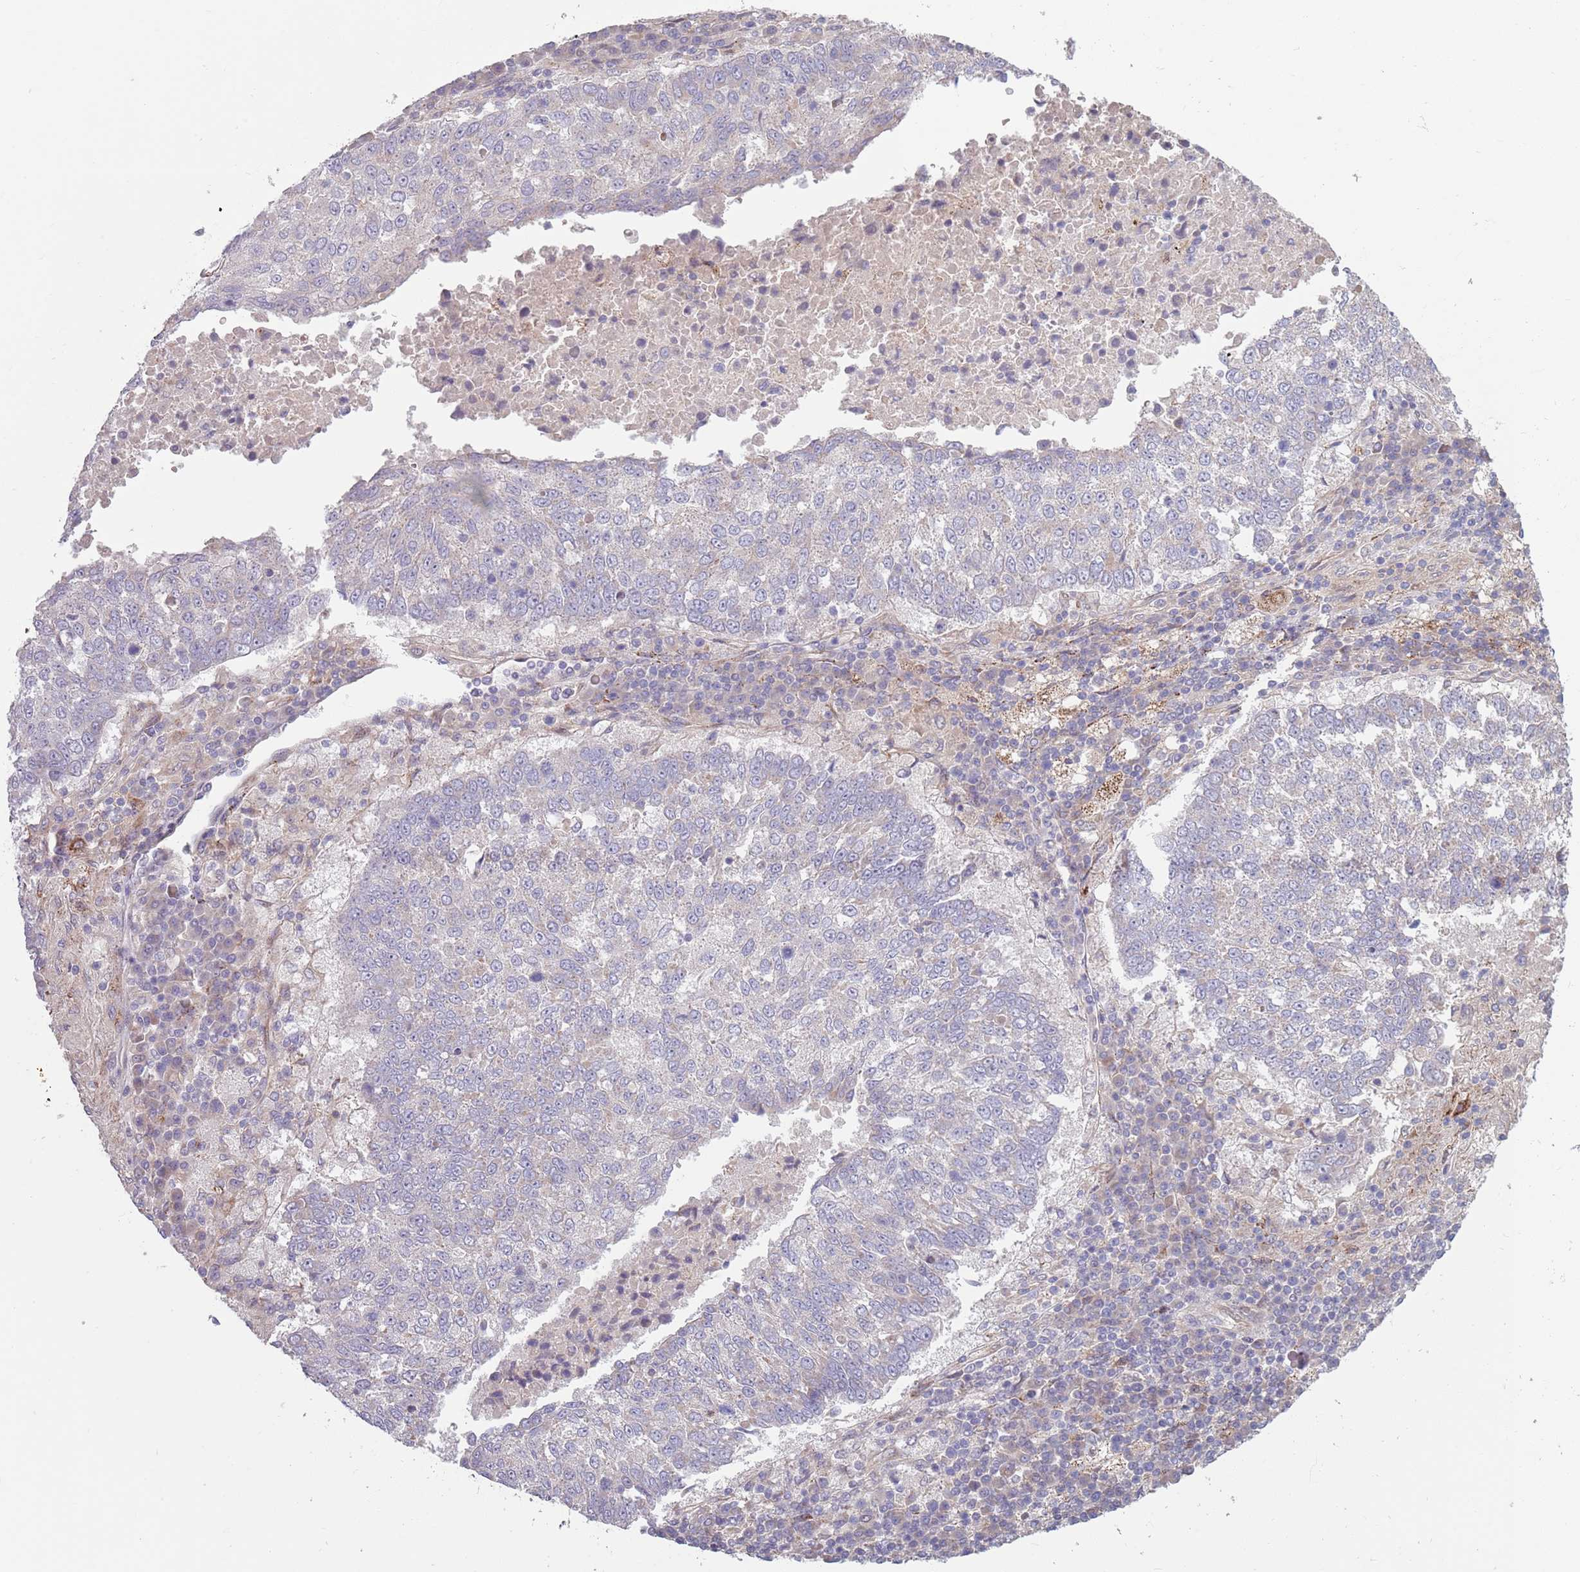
{"staining": {"intensity": "negative", "quantity": "none", "location": "none"}, "tissue": "lung cancer", "cell_type": "Tumor cells", "image_type": "cancer", "snomed": [{"axis": "morphology", "description": "Squamous cell carcinoma, NOS"}, {"axis": "topography", "description": "Lung"}], "caption": "DAB (3,3'-diaminobenzidine) immunohistochemical staining of human lung cancer exhibits no significant staining in tumor cells.", "gene": "TYW1", "patient": {"sex": "male", "age": 73}}